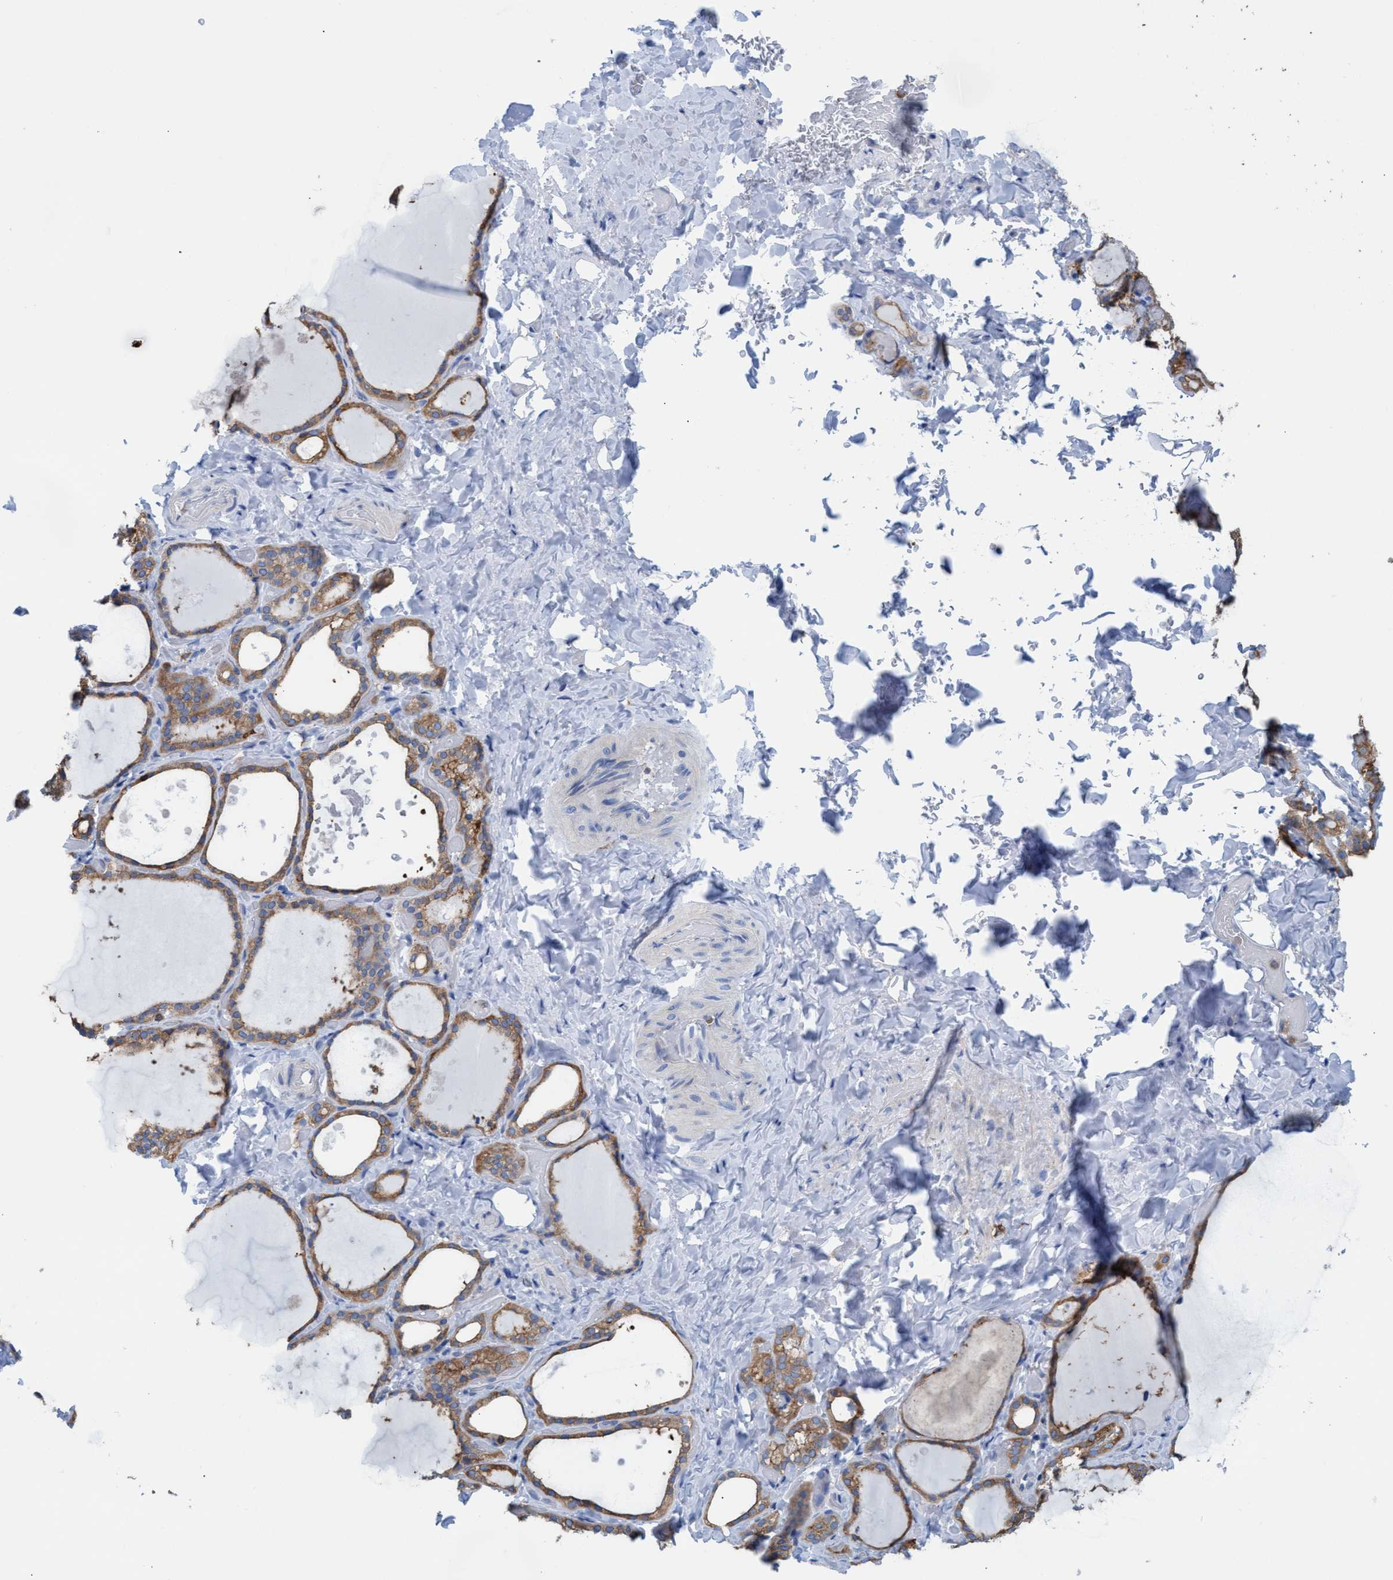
{"staining": {"intensity": "moderate", "quantity": ">75%", "location": "cytoplasmic/membranous"}, "tissue": "thyroid gland", "cell_type": "Glandular cells", "image_type": "normal", "snomed": [{"axis": "morphology", "description": "Normal tissue, NOS"}, {"axis": "topography", "description": "Thyroid gland"}], "caption": "Glandular cells reveal moderate cytoplasmic/membranous expression in about >75% of cells in normal thyroid gland. Ihc stains the protein in brown and the nuclei are stained blue.", "gene": "EZR", "patient": {"sex": "female", "age": 44}}